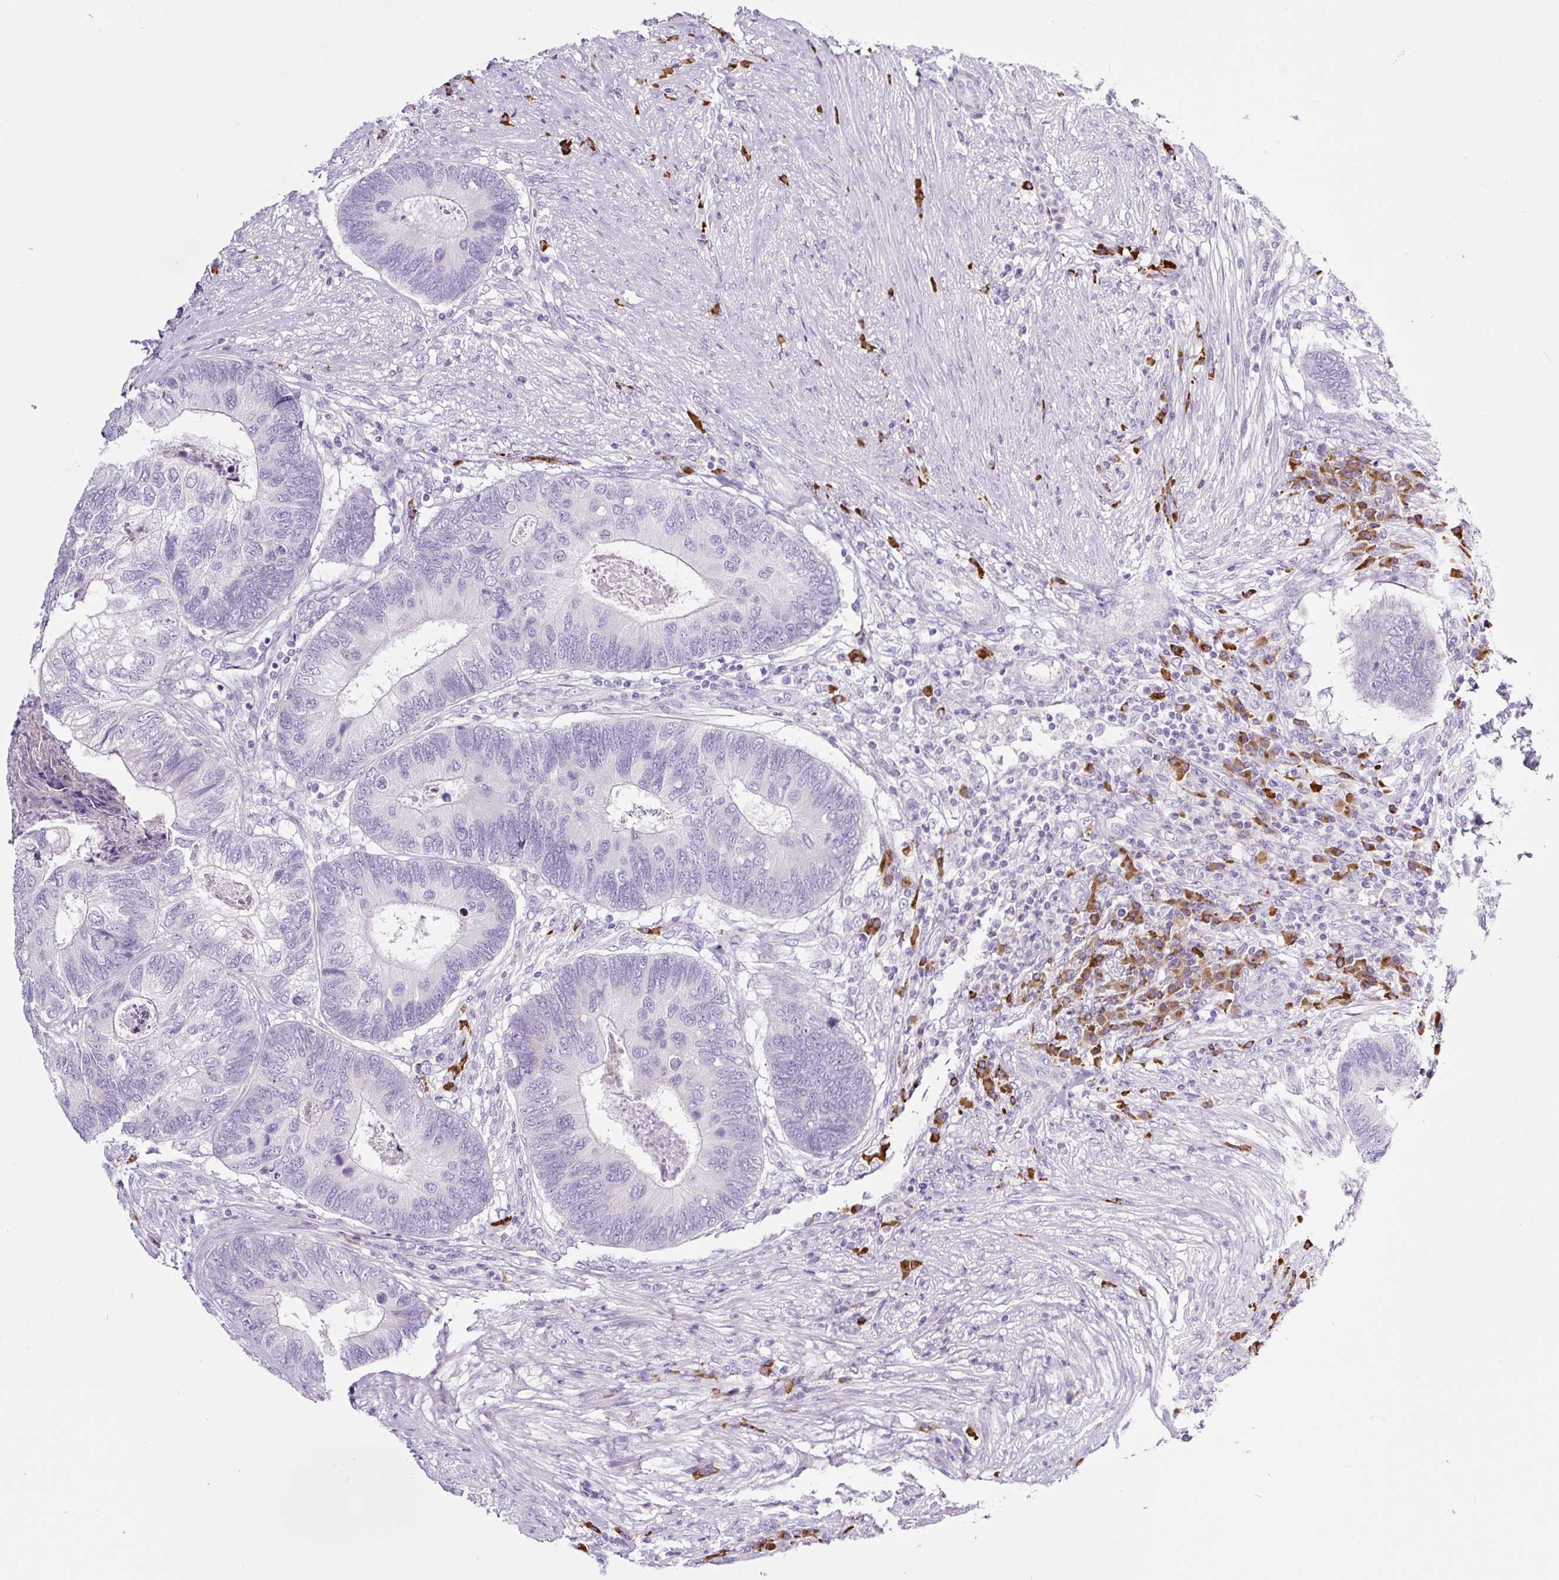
{"staining": {"intensity": "negative", "quantity": "none", "location": "none"}, "tissue": "colorectal cancer", "cell_type": "Tumor cells", "image_type": "cancer", "snomed": [{"axis": "morphology", "description": "Adenocarcinoma, NOS"}, {"axis": "topography", "description": "Colon"}], "caption": "An image of human colorectal cancer (adenocarcinoma) is negative for staining in tumor cells.", "gene": "RNF212B", "patient": {"sex": "female", "age": 67}}